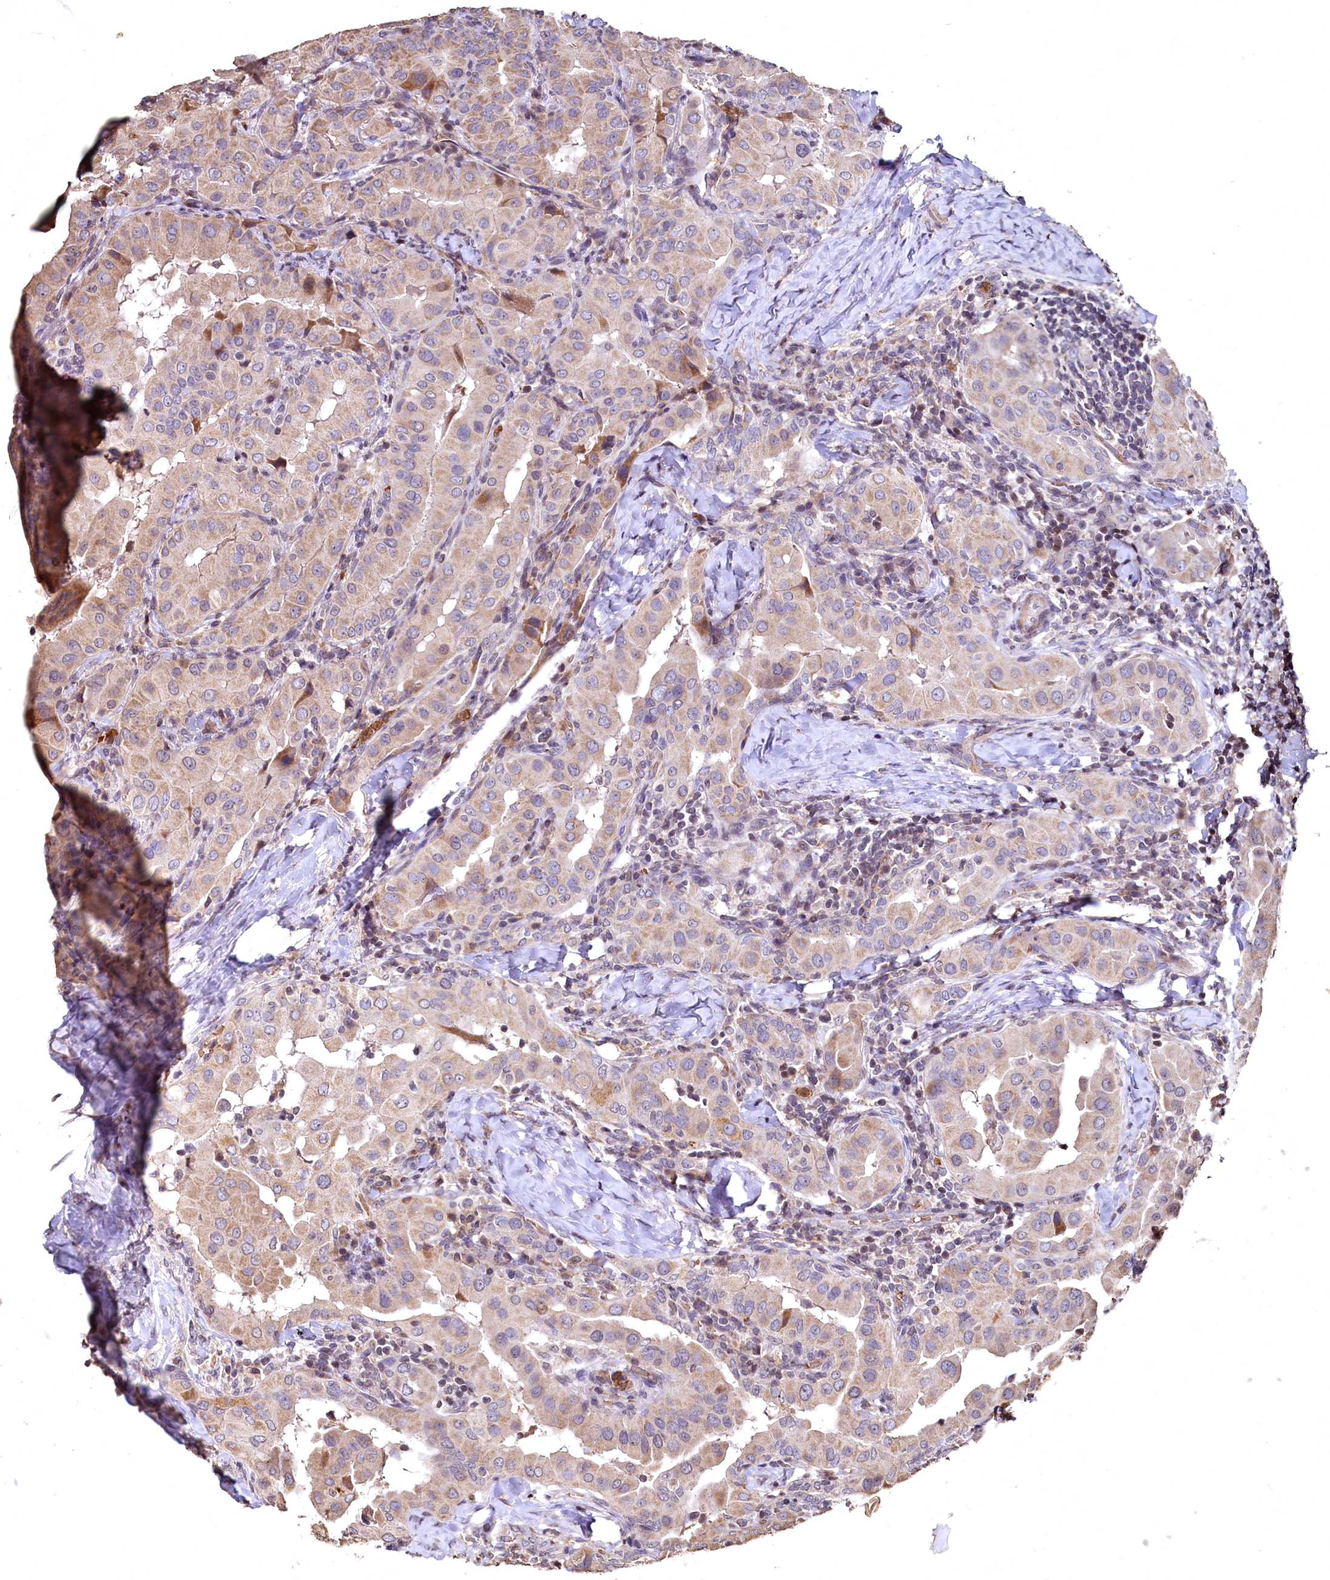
{"staining": {"intensity": "moderate", "quantity": ">75%", "location": "cytoplasmic/membranous"}, "tissue": "thyroid cancer", "cell_type": "Tumor cells", "image_type": "cancer", "snomed": [{"axis": "morphology", "description": "Papillary adenocarcinoma, NOS"}, {"axis": "topography", "description": "Thyroid gland"}], "caption": "Moderate cytoplasmic/membranous protein expression is present in about >75% of tumor cells in papillary adenocarcinoma (thyroid).", "gene": "SPTA1", "patient": {"sex": "male", "age": 33}}